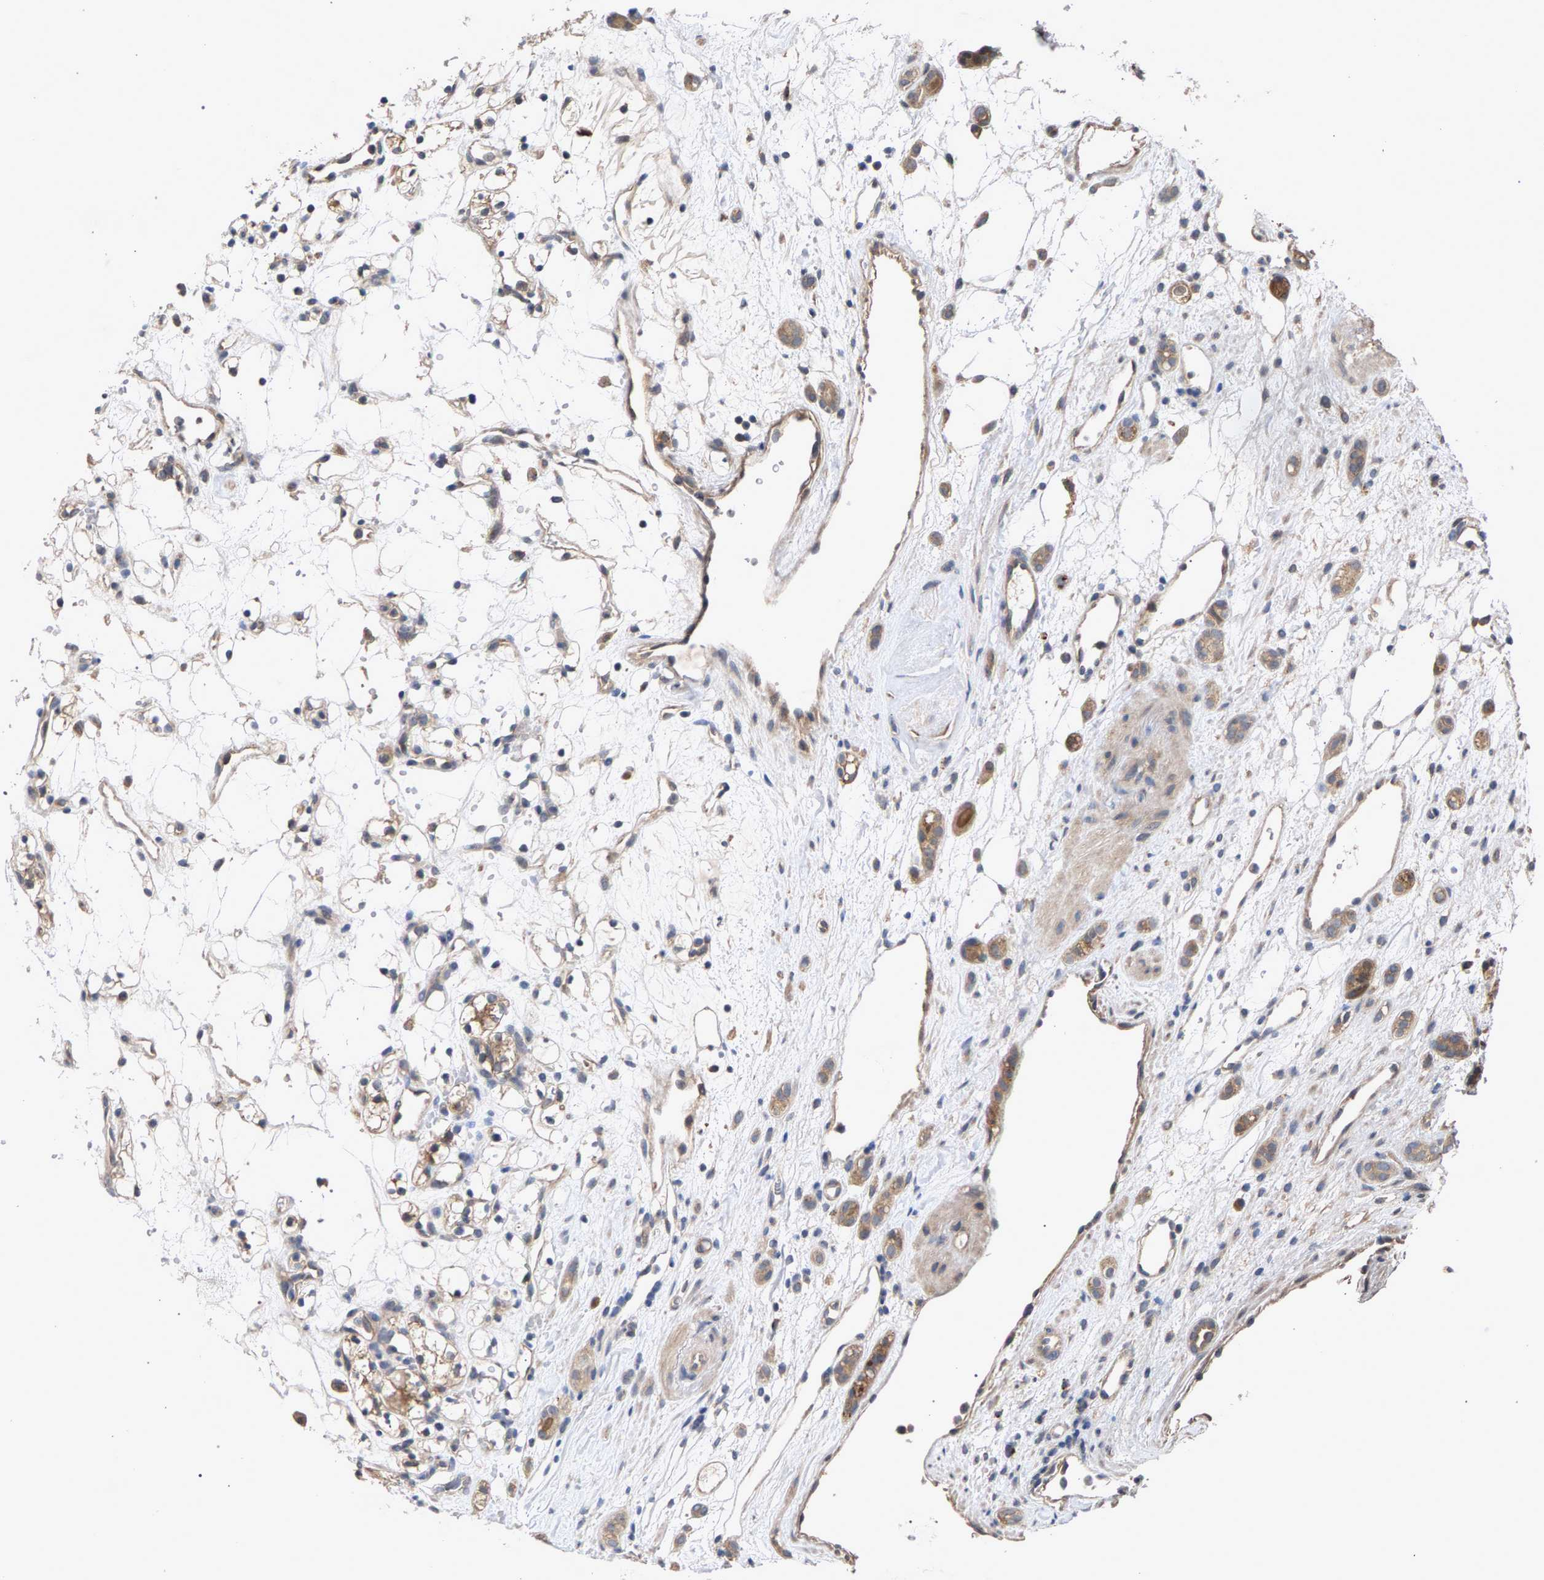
{"staining": {"intensity": "moderate", "quantity": "<25%", "location": "cytoplasmic/membranous"}, "tissue": "renal cancer", "cell_type": "Tumor cells", "image_type": "cancer", "snomed": [{"axis": "morphology", "description": "Adenocarcinoma, NOS"}, {"axis": "topography", "description": "Kidney"}], "caption": "Renal cancer (adenocarcinoma) tissue demonstrates moderate cytoplasmic/membranous positivity in approximately <25% of tumor cells", "gene": "SLC4A4", "patient": {"sex": "female", "age": 60}}